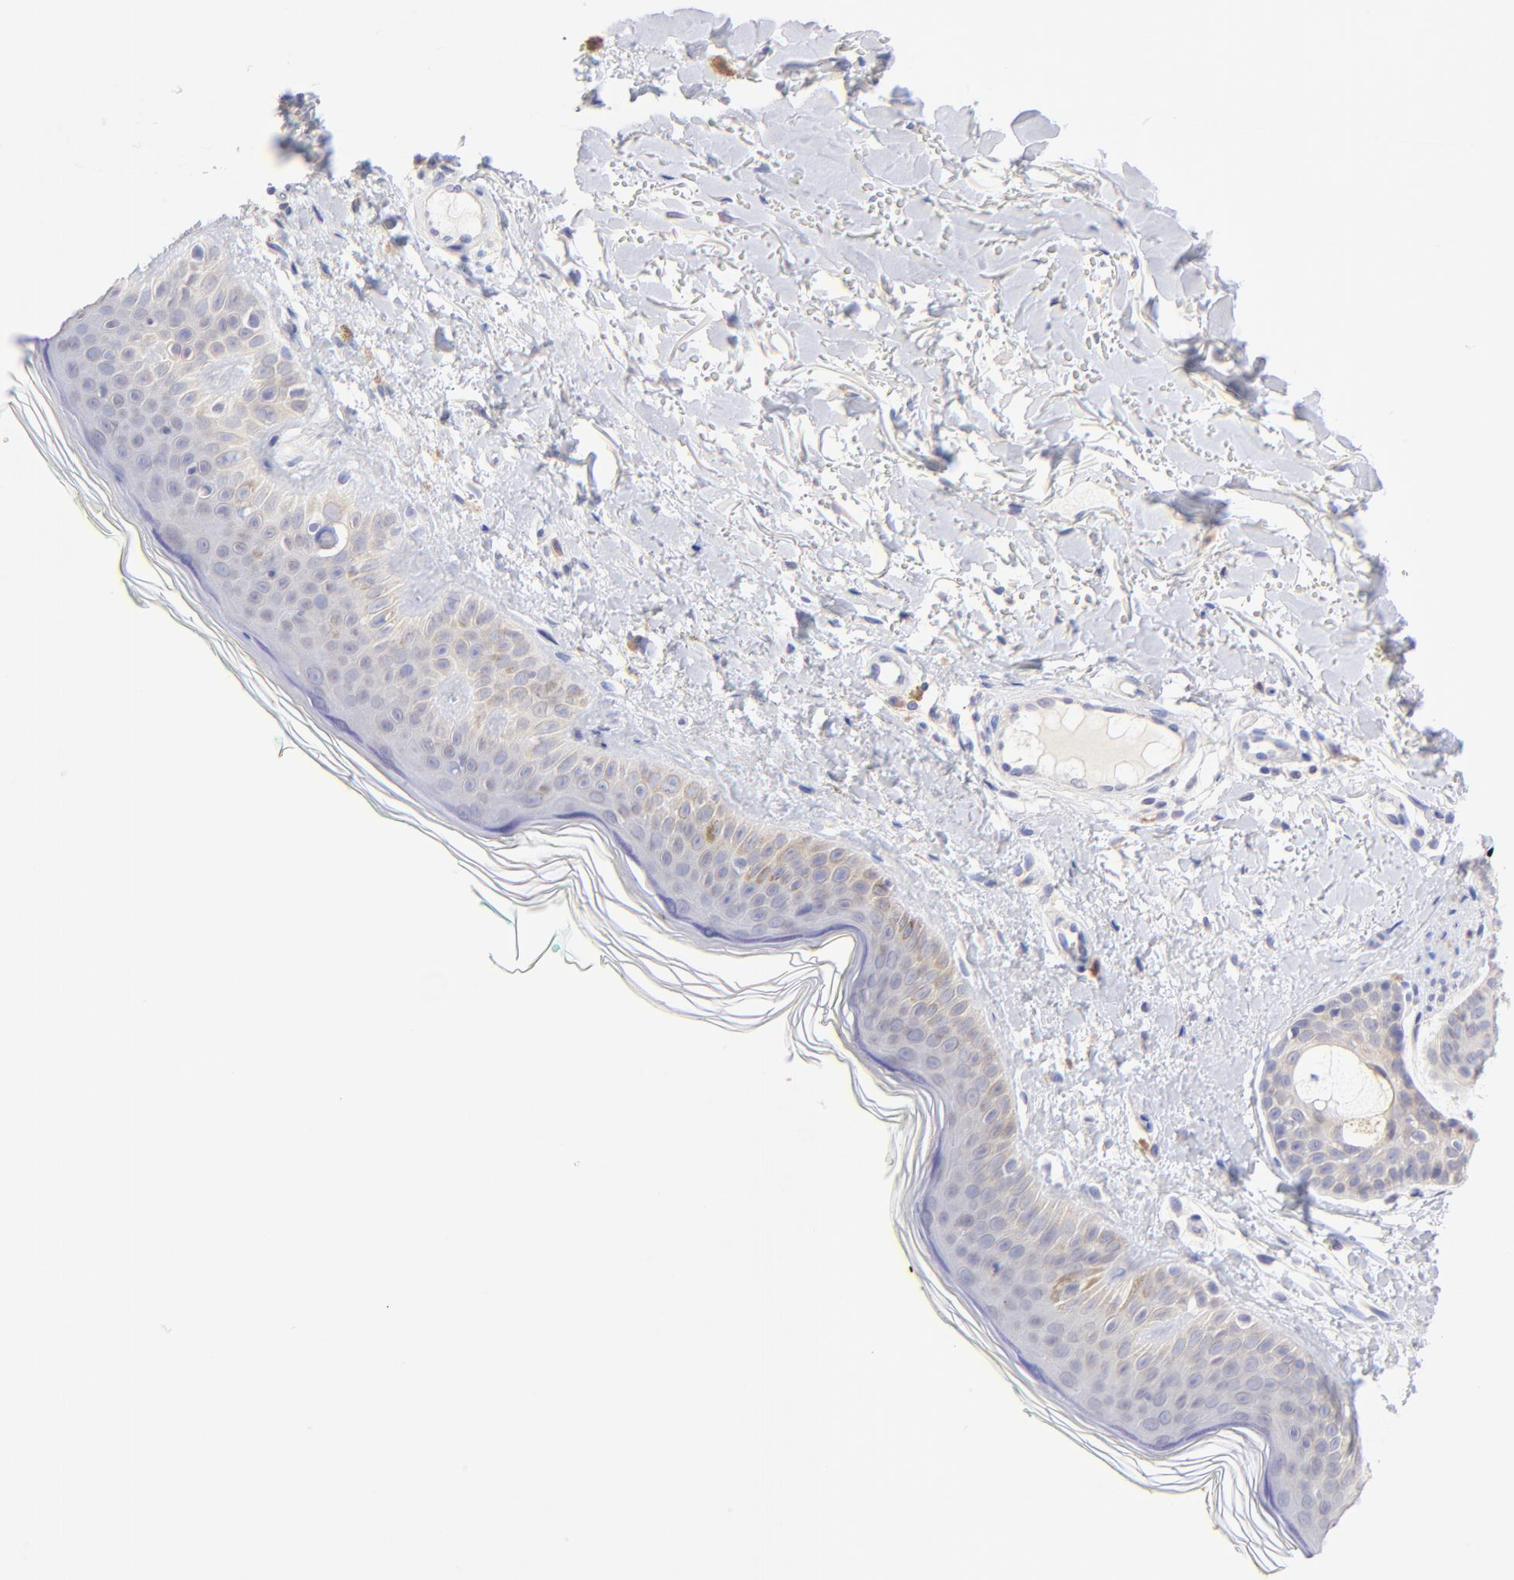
{"staining": {"intensity": "negative", "quantity": "none", "location": "none"}, "tissue": "skin", "cell_type": "Fibroblasts", "image_type": "normal", "snomed": [{"axis": "morphology", "description": "Normal tissue, NOS"}, {"axis": "topography", "description": "Skin"}], "caption": "Immunohistochemical staining of unremarkable human skin displays no significant staining in fibroblasts.", "gene": "EBP", "patient": {"sex": "male", "age": 71}}